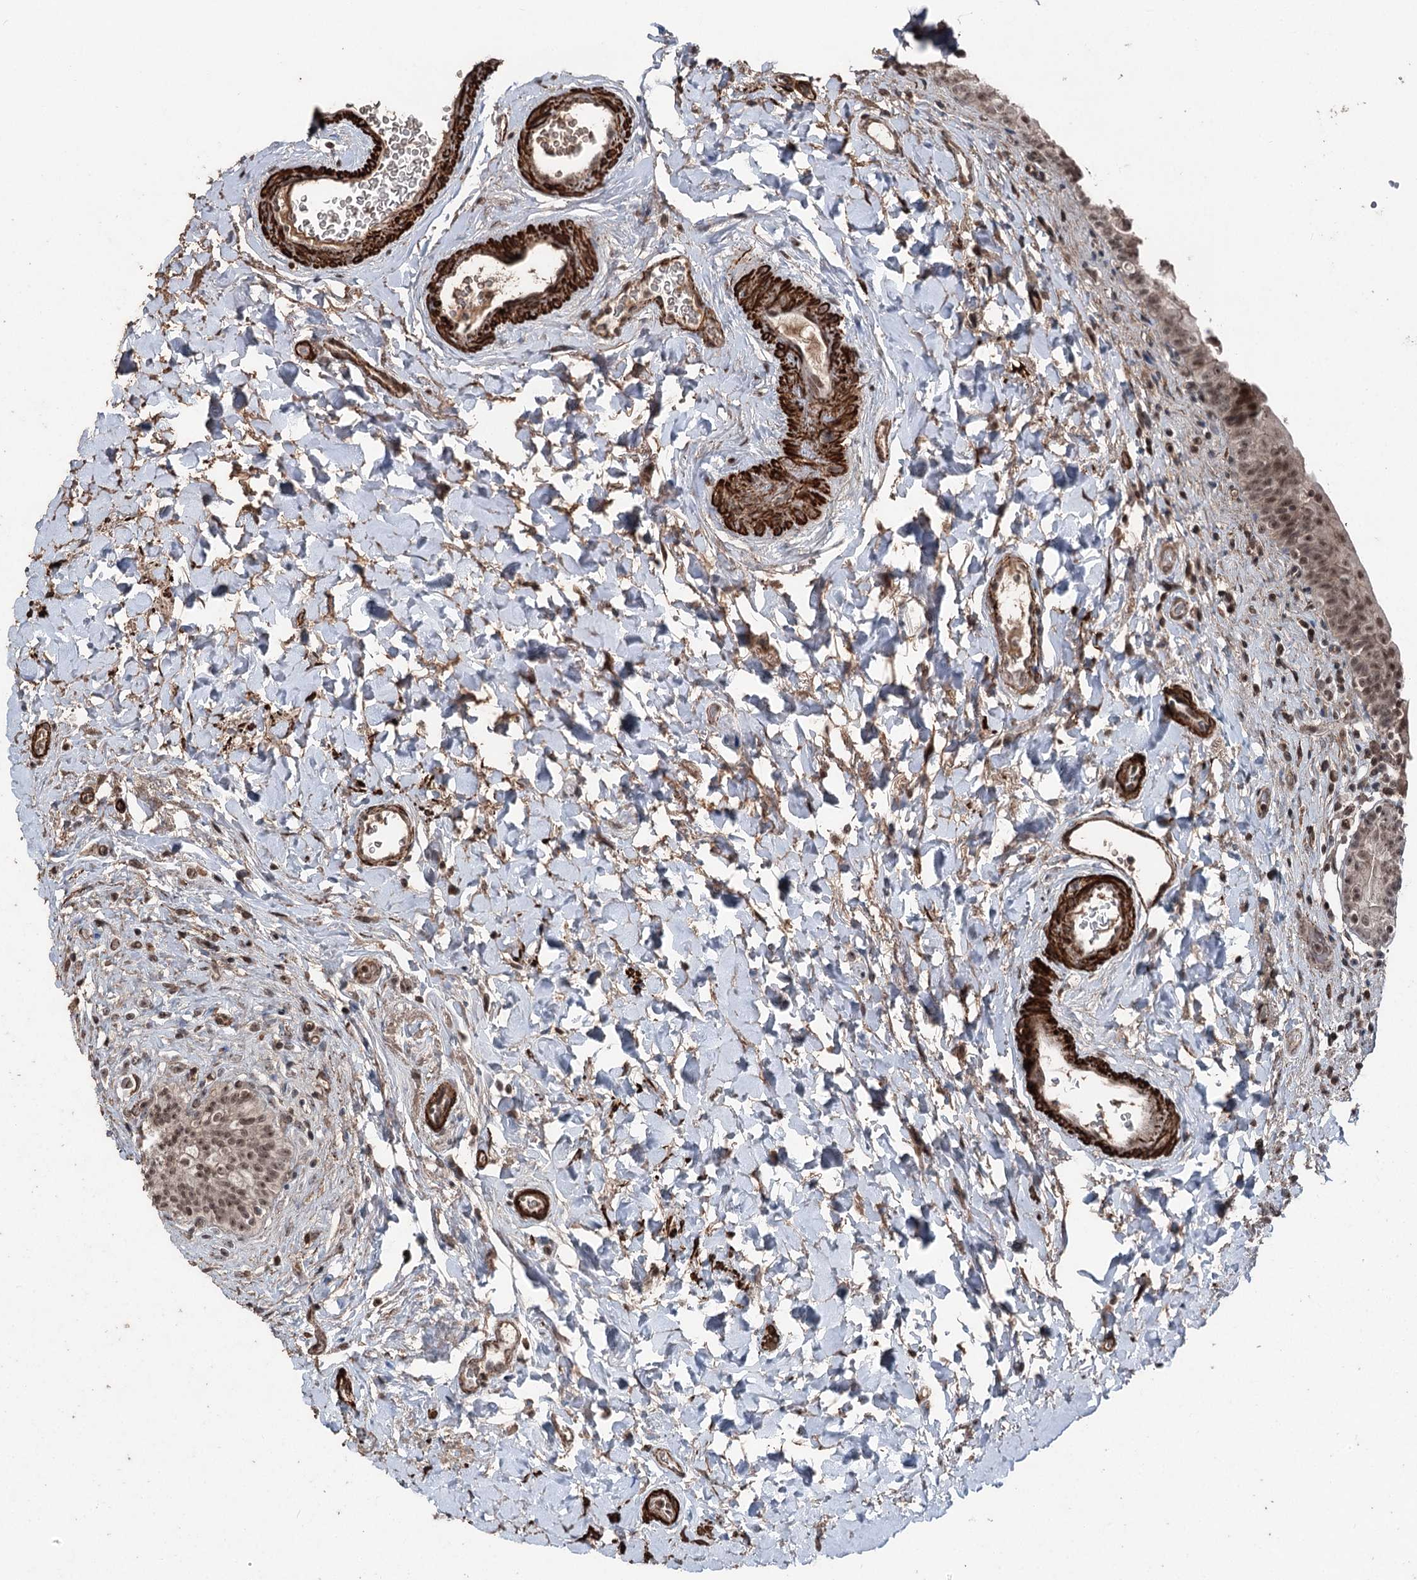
{"staining": {"intensity": "moderate", "quantity": "25%-75%", "location": "nuclear"}, "tissue": "urinary bladder", "cell_type": "Urothelial cells", "image_type": "normal", "snomed": [{"axis": "morphology", "description": "Normal tissue, NOS"}, {"axis": "topography", "description": "Urinary bladder"}], "caption": "Immunohistochemical staining of normal urinary bladder shows medium levels of moderate nuclear staining in about 25%-75% of urothelial cells.", "gene": "CCDC82", "patient": {"sex": "male", "age": 83}}